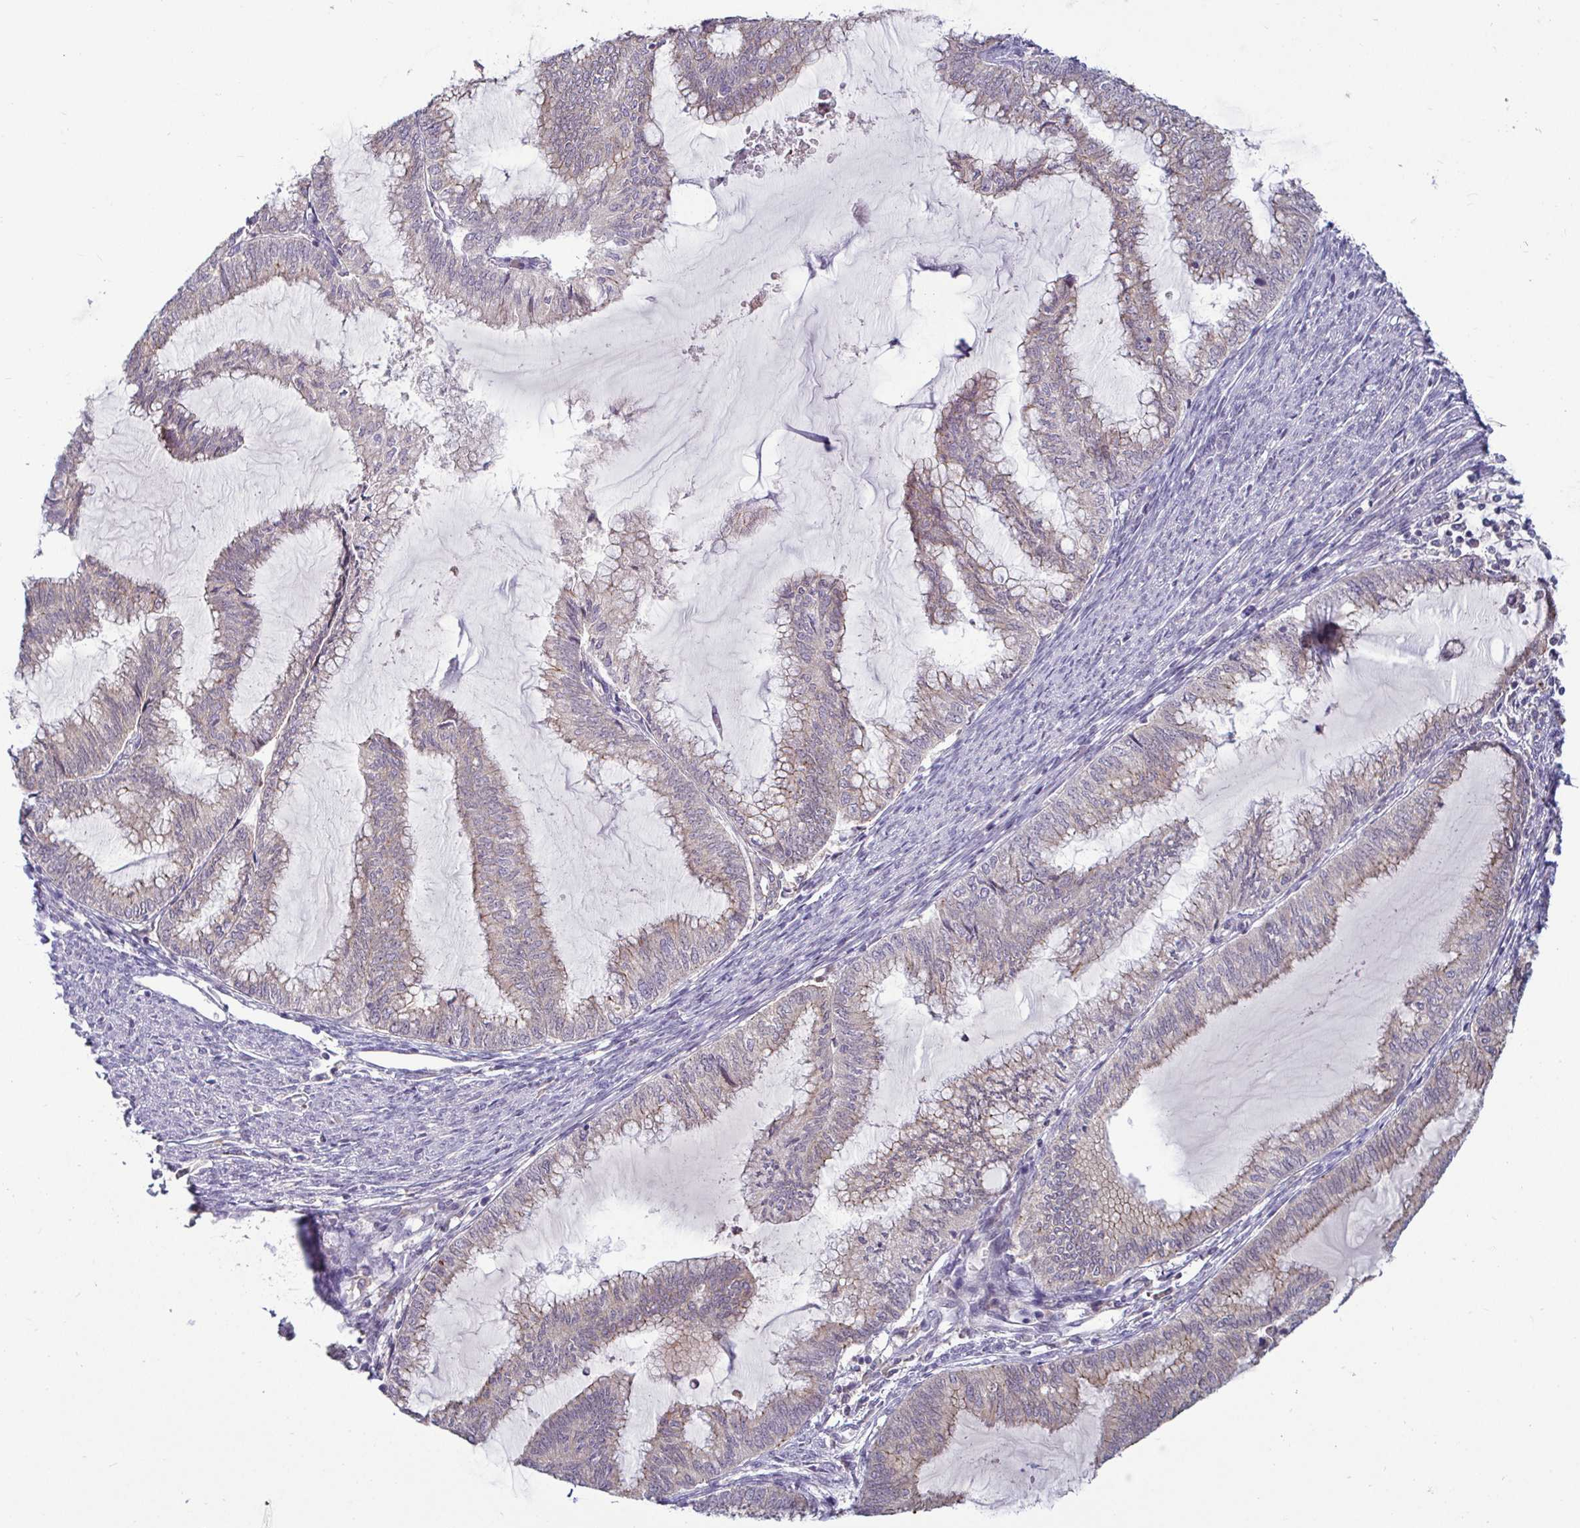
{"staining": {"intensity": "weak", "quantity": "<25%", "location": "cytoplasmic/membranous"}, "tissue": "endometrial cancer", "cell_type": "Tumor cells", "image_type": "cancer", "snomed": [{"axis": "morphology", "description": "Adenocarcinoma, NOS"}, {"axis": "topography", "description": "Endometrium"}], "caption": "Immunohistochemistry of adenocarcinoma (endometrial) reveals no staining in tumor cells.", "gene": "GSTM1", "patient": {"sex": "female", "age": 79}}